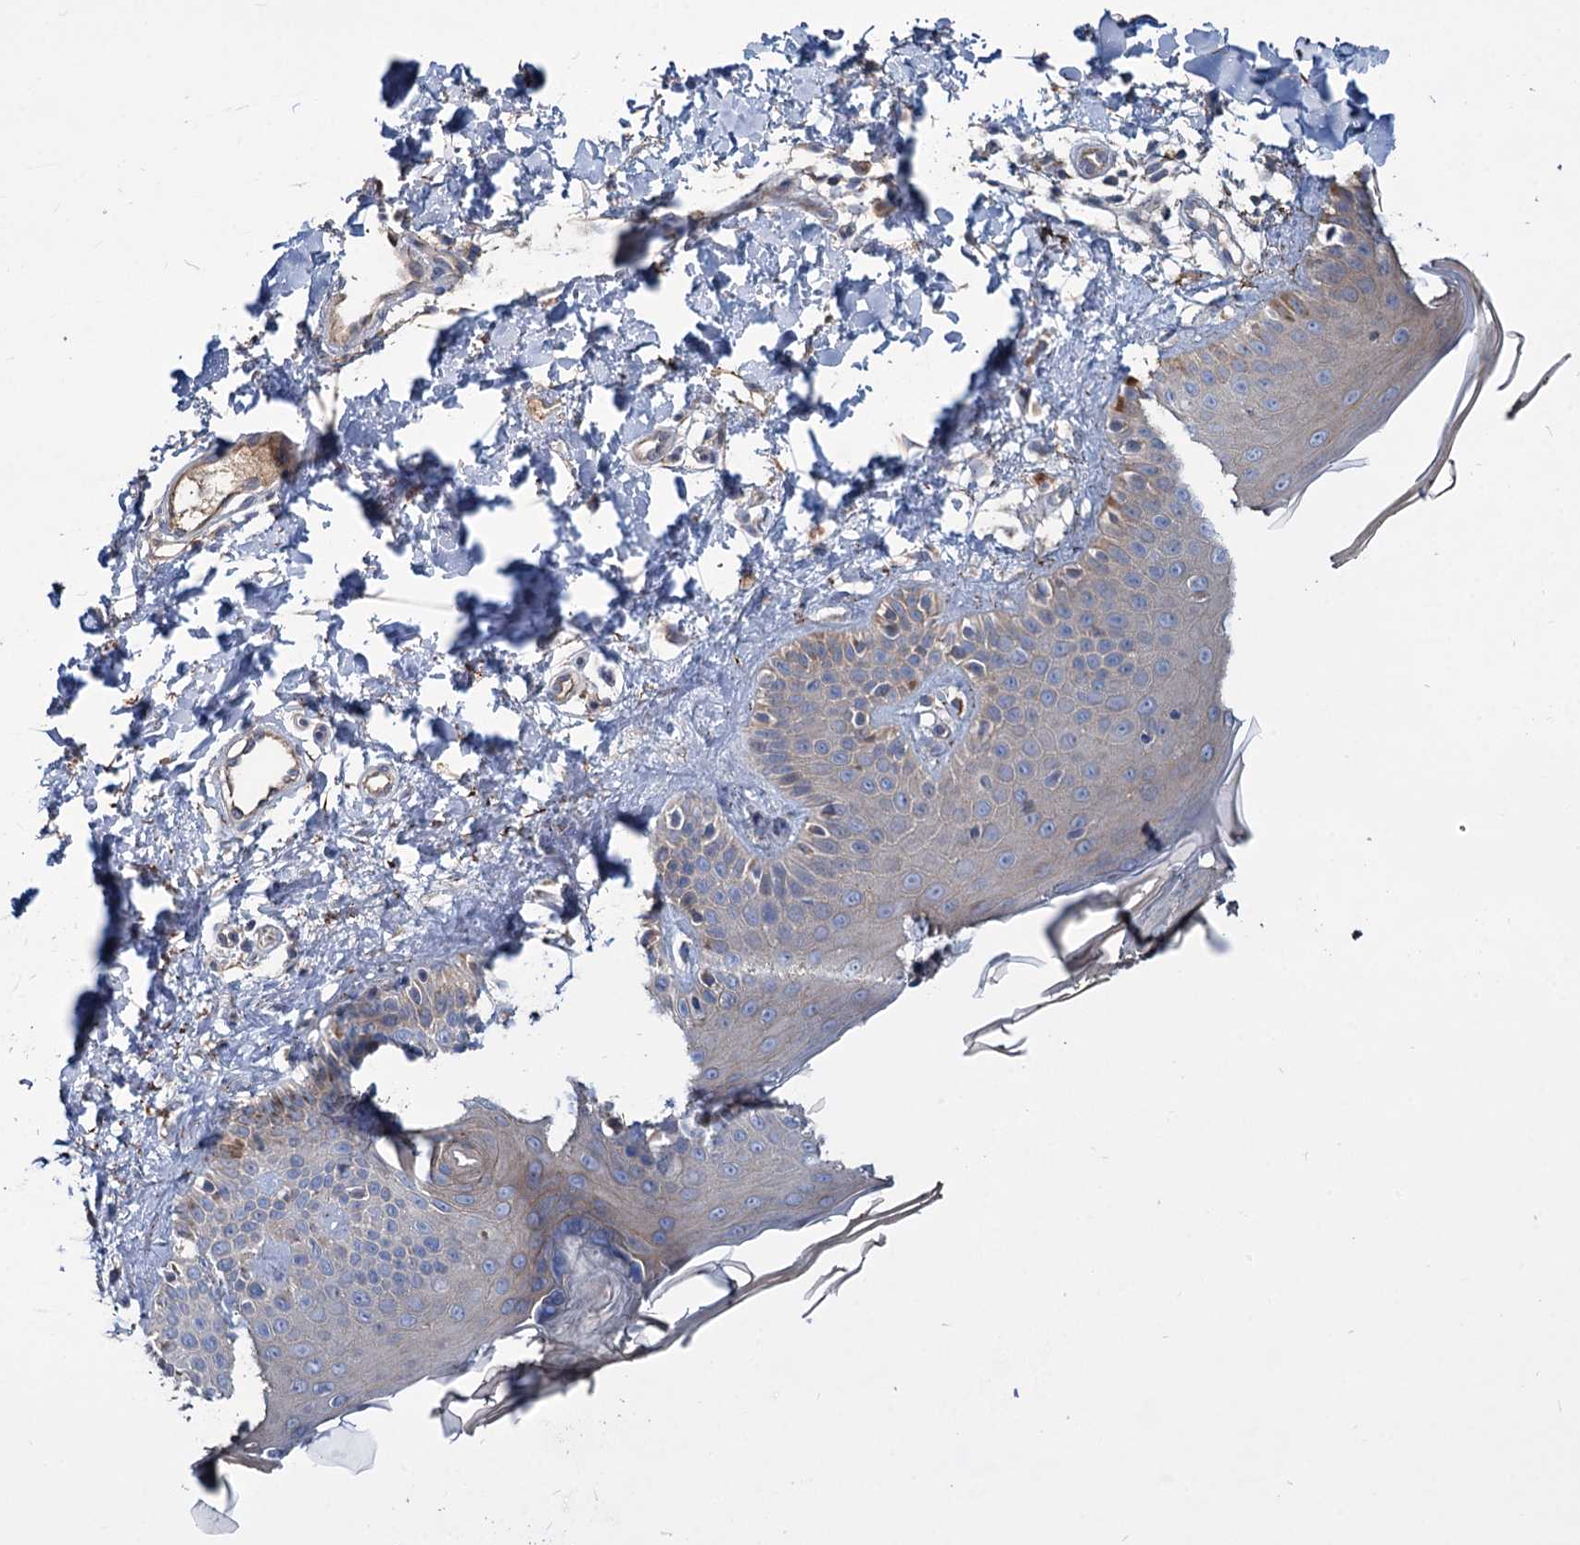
{"staining": {"intensity": "moderate", "quantity": ">75%", "location": "cytoplasmic/membranous"}, "tissue": "skin", "cell_type": "Fibroblasts", "image_type": "normal", "snomed": [{"axis": "morphology", "description": "Normal tissue, NOS"}, {"axis": "topography", "description": "Skin"}], "caption": "Immunohistochemical staining of unremarkable human skin demonstrates >75% levels of moderate cytoplasmic/membranous protein positivity in approximately >75% of fibroblasts.", "gene": "URAD", "patient": {"sex": "male", "age": 52}}